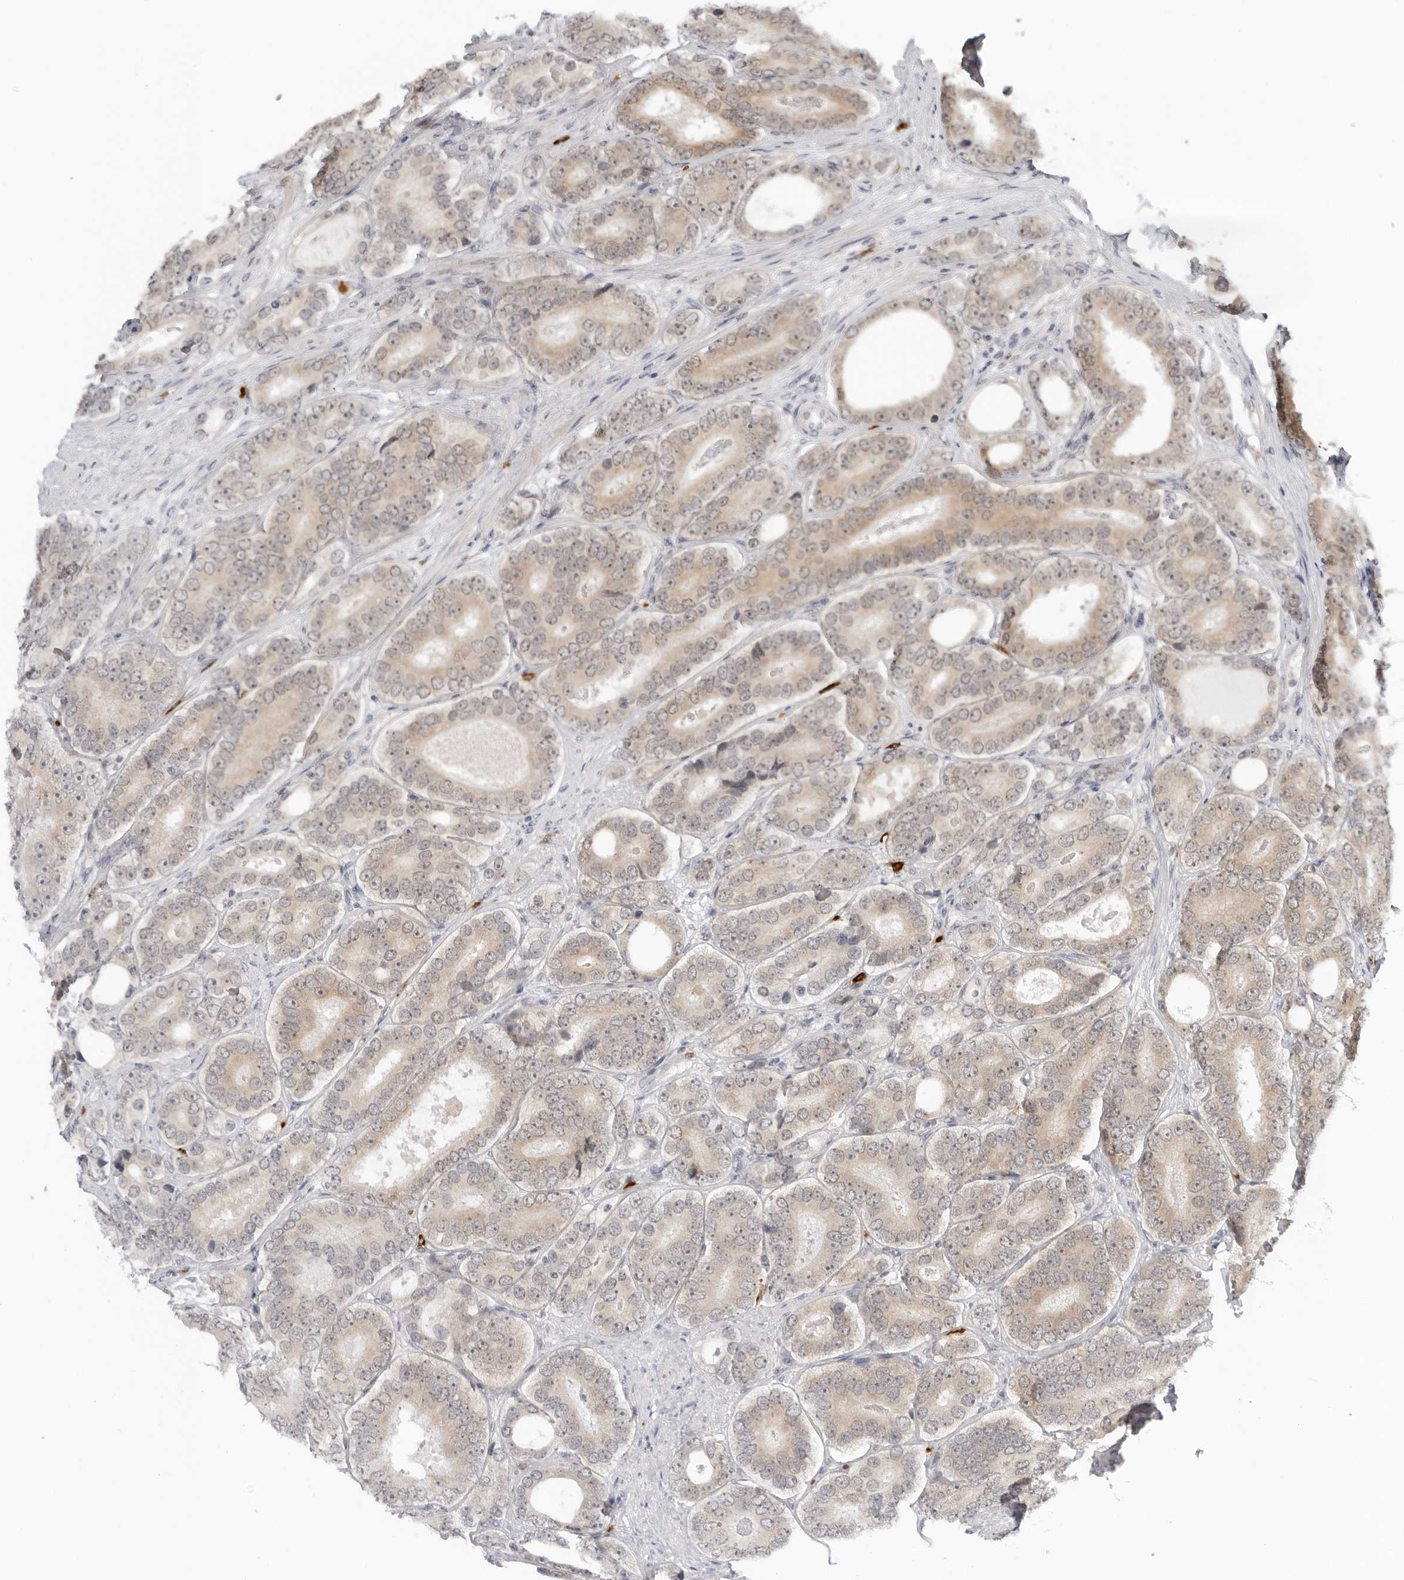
{"staining": {"intensity": "weak", "quantity": "25%-75%", "location": "cytoplasmic/membranous"}, "tissue": "prostate cancer", "cell_type": "Tumor cells", "image_type": "cancer", "snomed": [{"axis": "morphology", "description": "Adenocarcinoma, High grade"}, {"axis": "topography", "description": "Prostate"}], "caption": "High-grade adenocarcinoma (prostate) was stained to show a protein in brown. There is low levels of weak cytoplasmic/membranous positivity in approximately 25%-75% of tumor cells.", "gene": "SUGCT", "patient": {"sex": "male", "age": 56}}